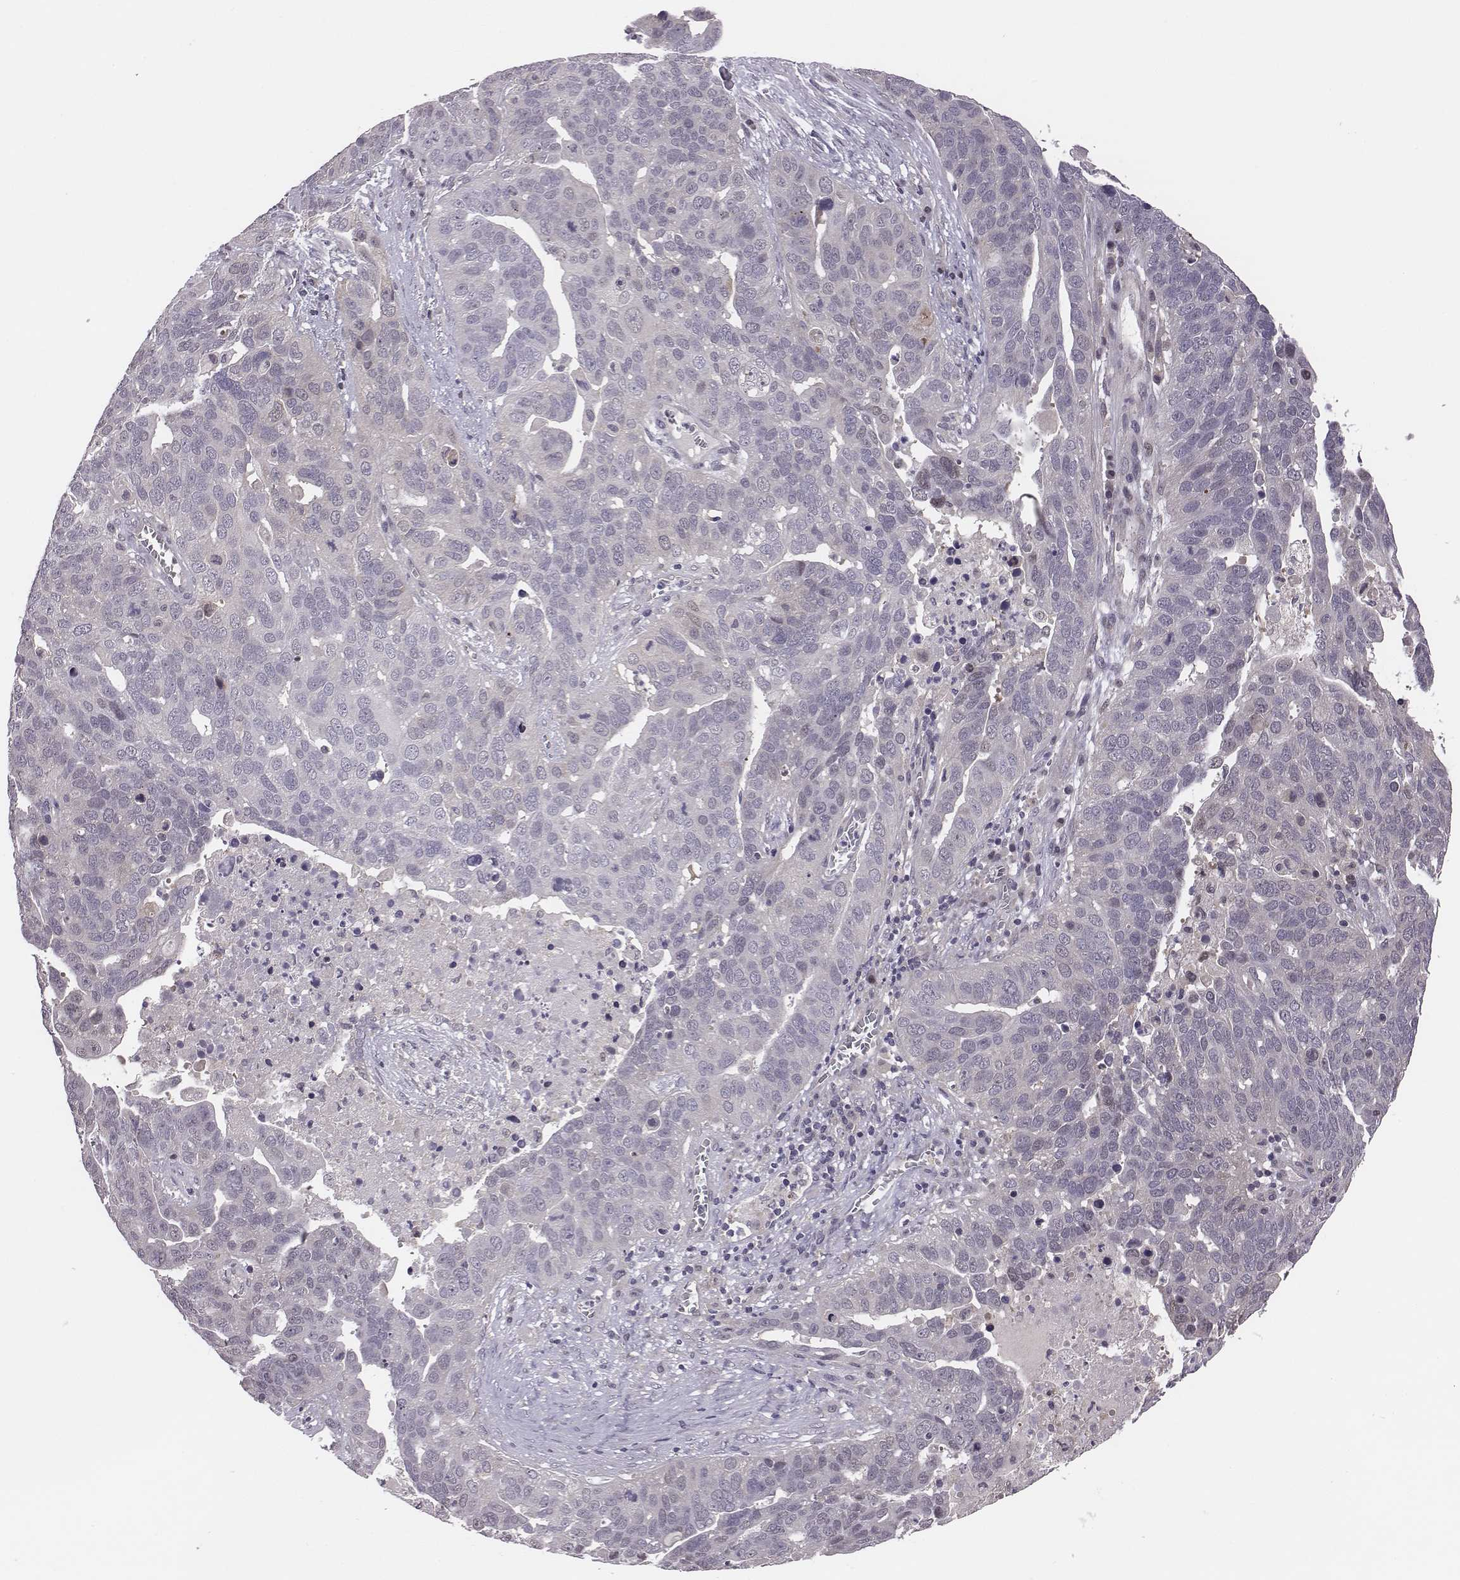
{"staining": {"intensity": "negative", "quantity": "none", "location": "none"}, "tissue": "ovarian cancer", "cell_type": "Tumor cells", "image_type": "cancer", "snomed": [{"axis": "morphology", "description": "Carcinoma, endometroid"}, {"axis": "topography", "description": "Soft tissue"}, {"axis": "topography", "description": "Ovary"}], "caption": "Tumor cells show no significant expression in ovarian cancer (endometroid carcinoma).", "gene": "SMURF2", "patient": {"sex": "female", "age": 52}}